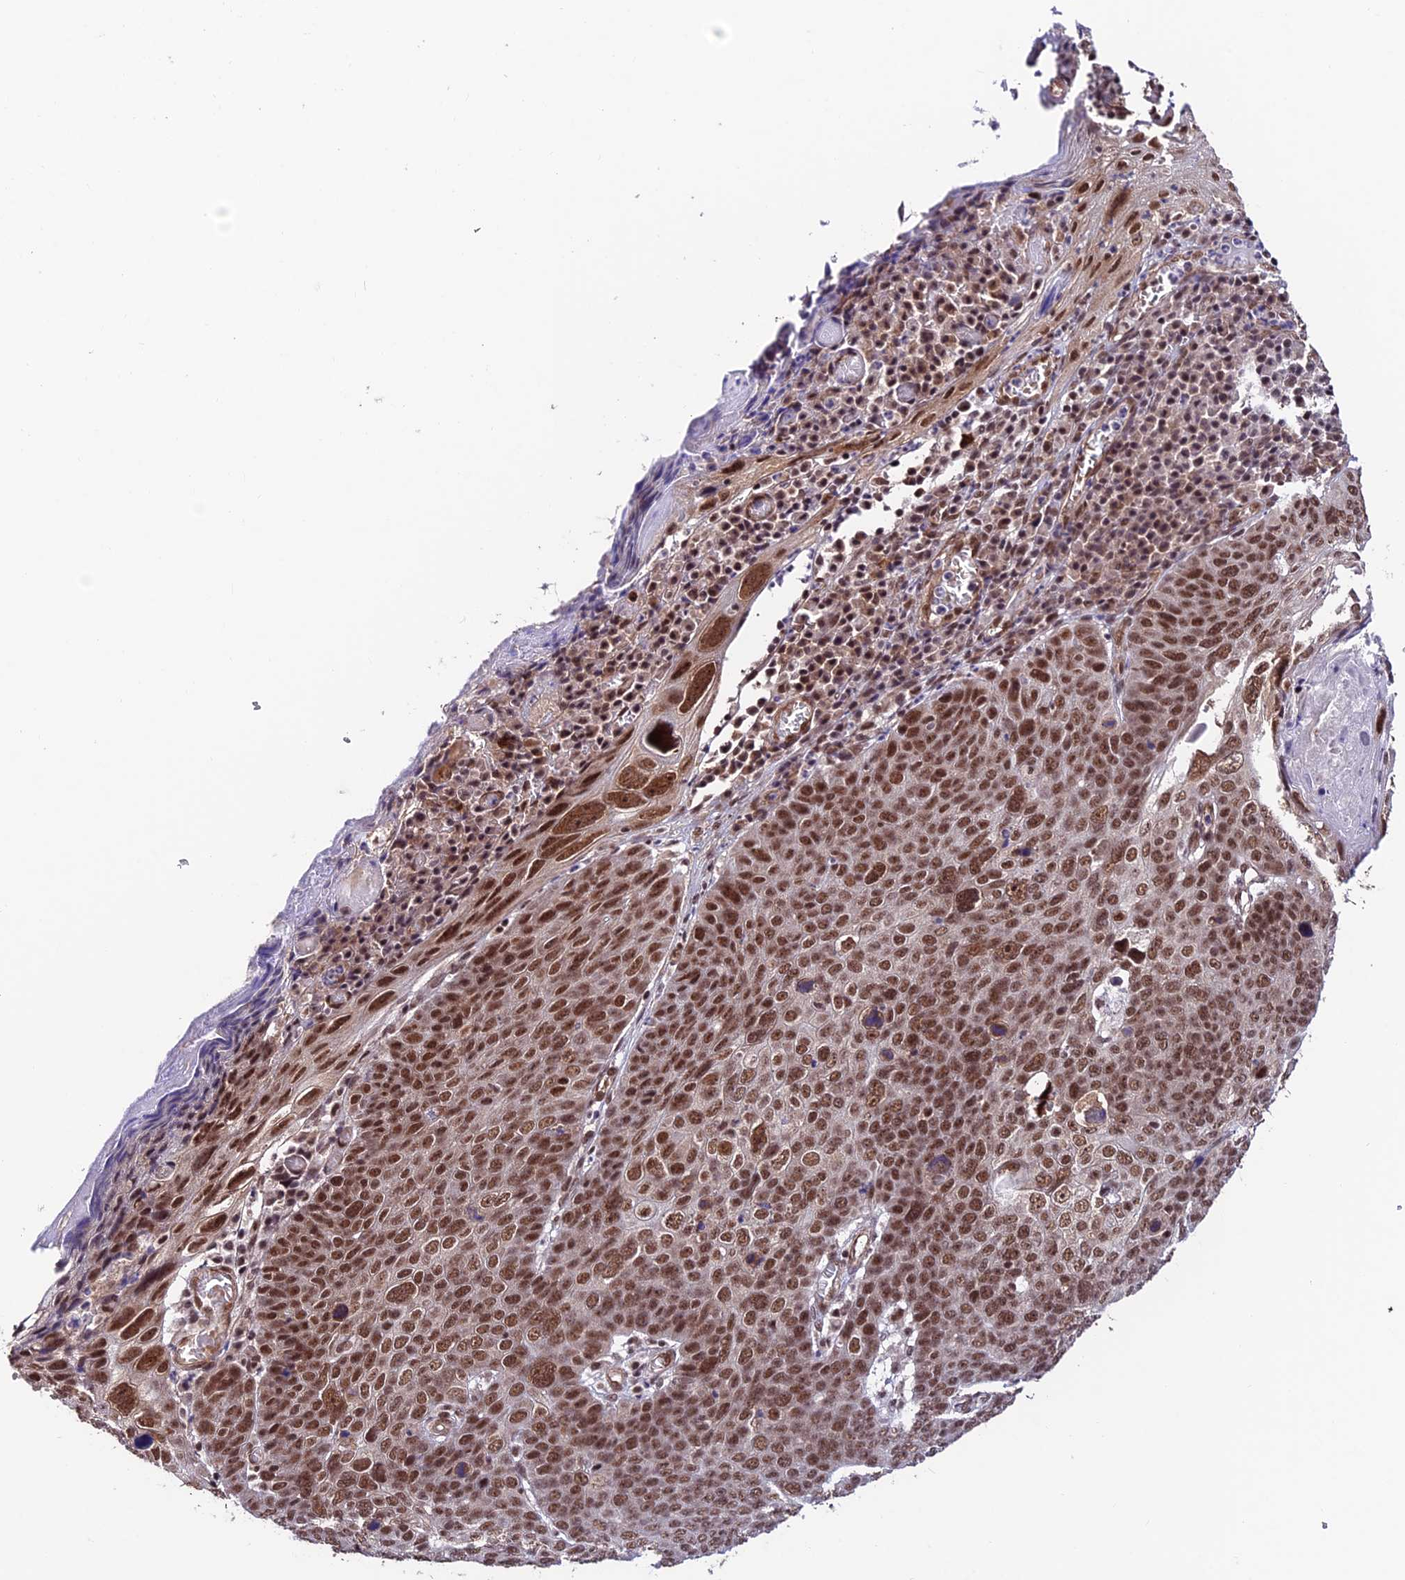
{"staining": {"intensity": "strong", "quantity": ">75%", "location": "nuclear"}, "tissue": "skin cancer", "cell_type": "Tumor cells", "image_type": "cancer", "snomed": [{"axis": "morphology", "description": "Squamous cell carcinoma, NOS"}, {"axis": "topography", "description": "Skin"}], "caption": "Strong nuclear protein expression is appreciated in about >75% of tumor cells in skin squamous cell carcinoma.", "gene": "RBM42", "patient": {"sex": "male", "age": 71}}